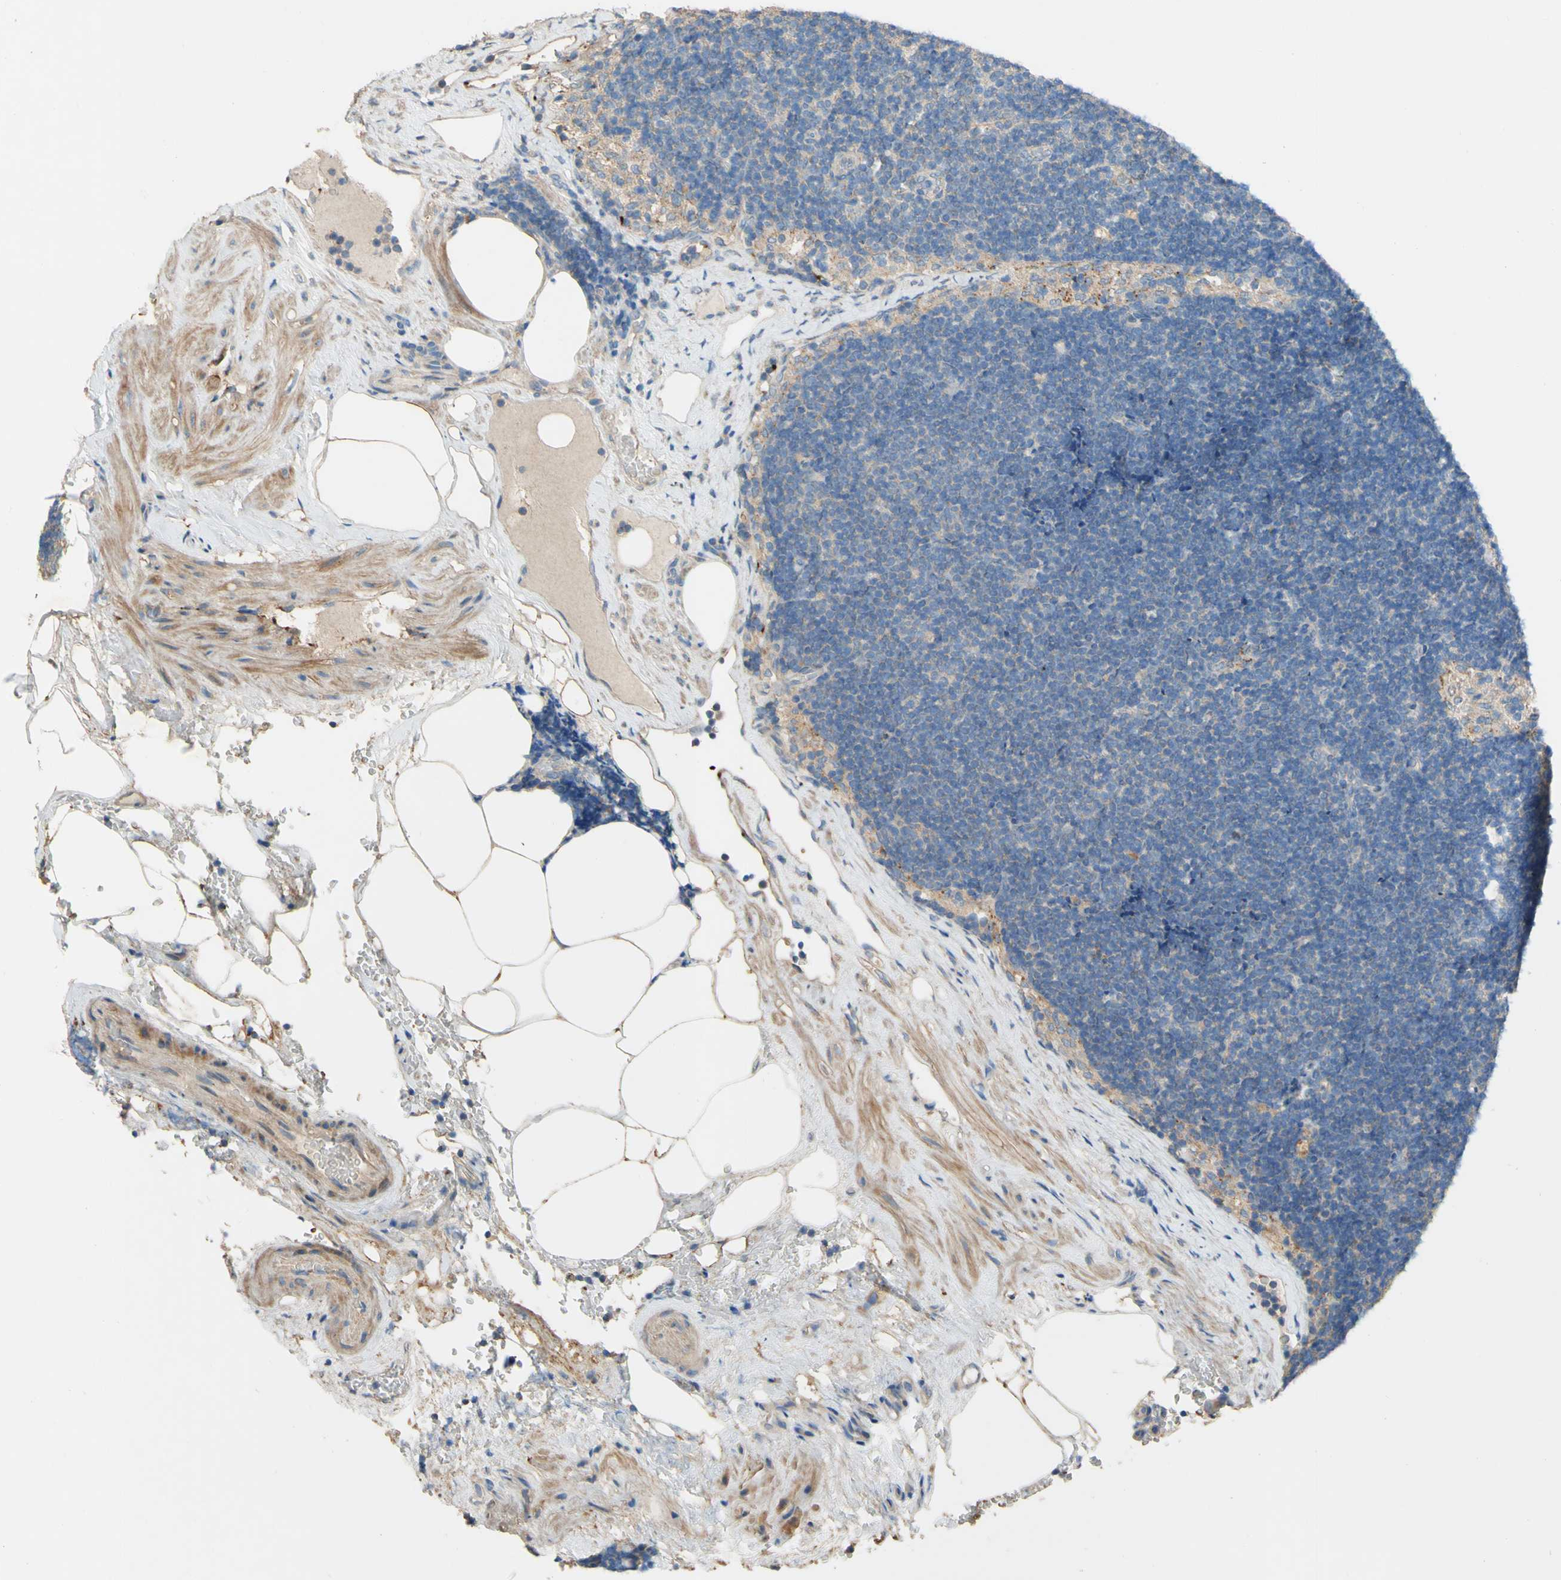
{"staining": {"intensity": "negative", "quantity": "none", "location": "none"}, "tissue": "lymph node", "cell_type": "Germinal center cells", "image_type": "normal", "snomed": [{"axis": "morphology", "description": "Normal tissue, NOS"}, {"axis": "topography", "description": "Lymph node"}], "caption": "A histopathology image of human lymph node is negative for staining in germinal center cells.", "gene": "DKK3", "patient": {"sex": "male", "age": 63}}